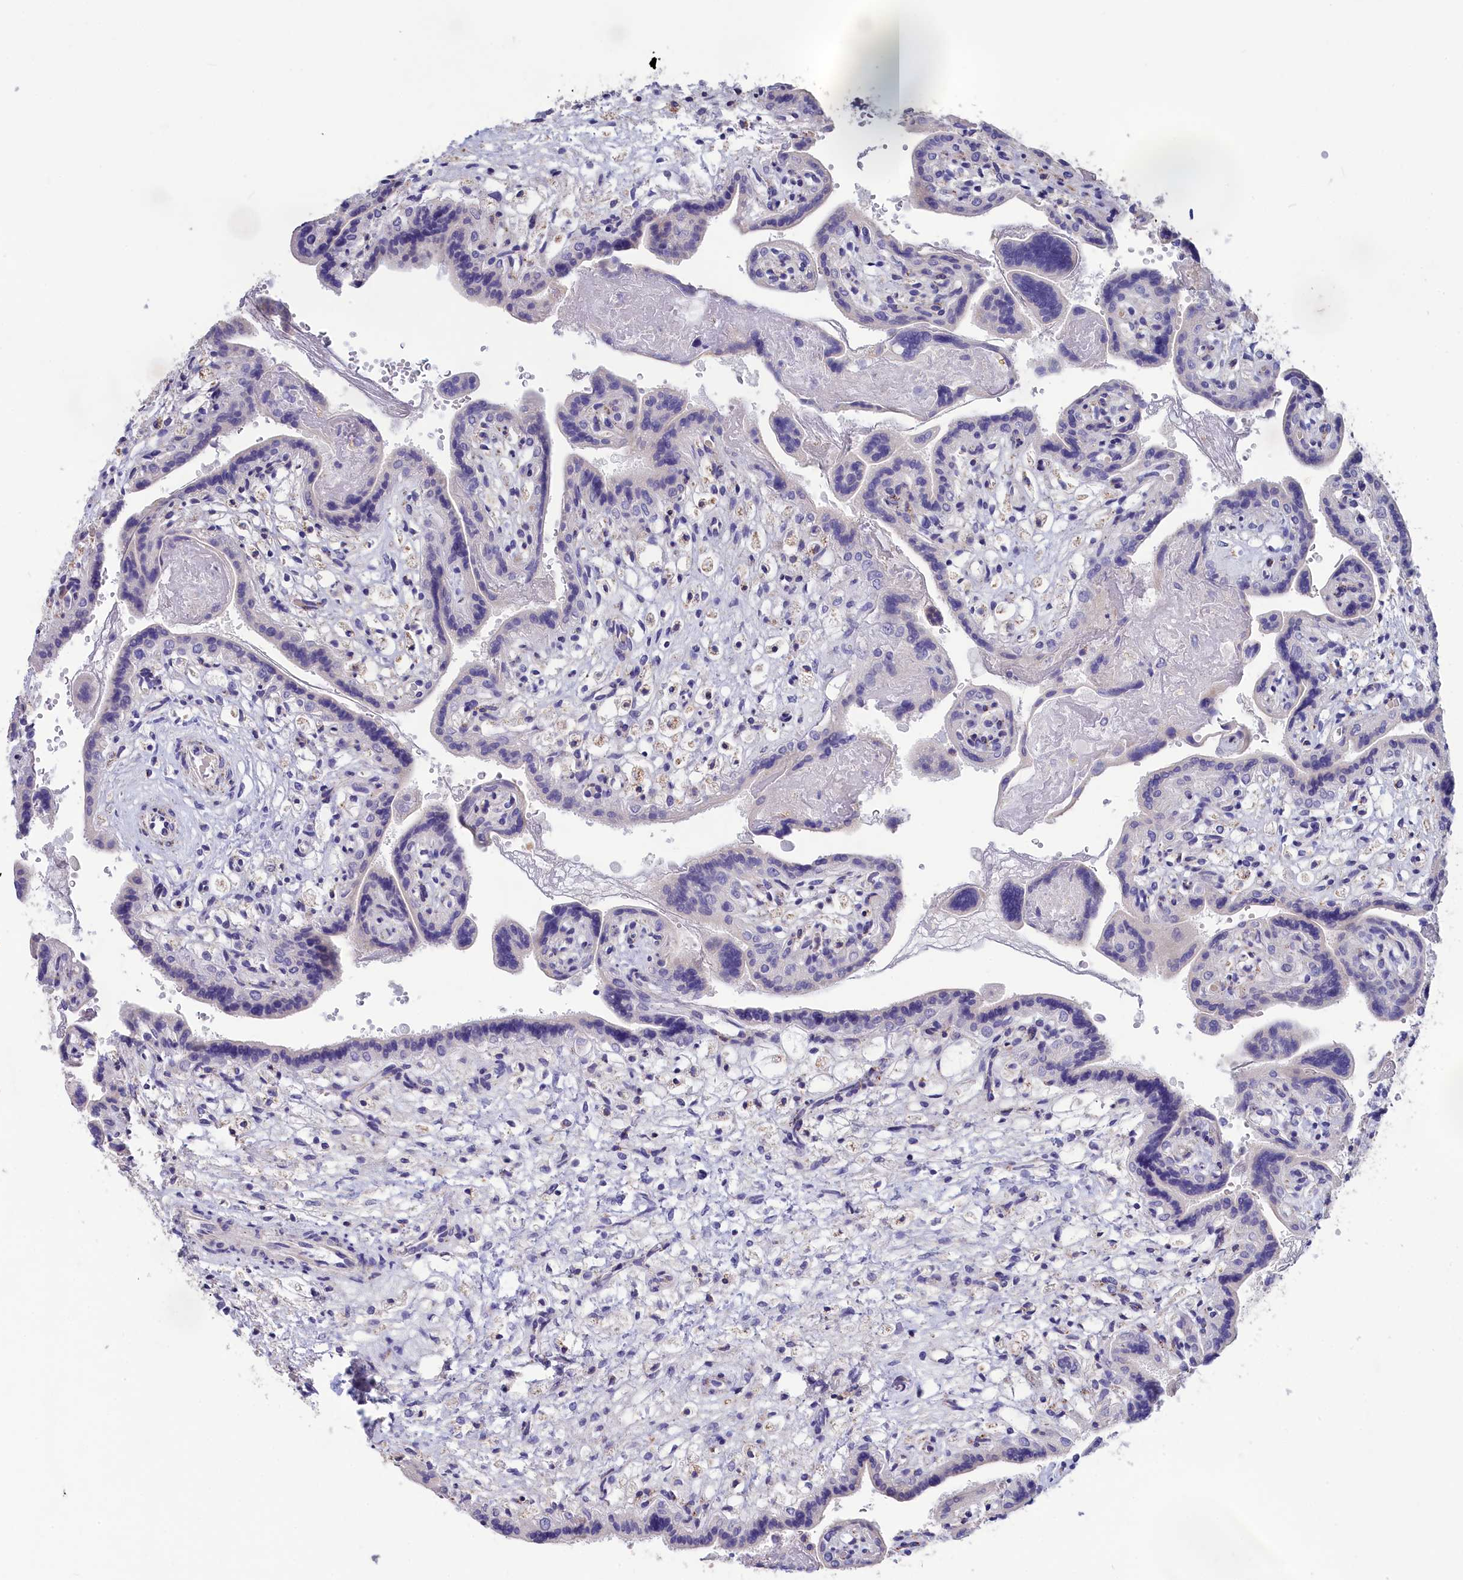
{"staining": {"intensity": "negative", "quantity": "none", "location": "none"}, "tissue": "placenta", "cell_type": "Trophoblastic cells", "image_type": "normal", "snomed": [{"axis": "morphology", "description": "Normal tissue, NOS"}, {"axis": "topography", "description": "Placenta"}], "caption": "DAB immunohistochemical staining of normal placenta shows no significant staining in trophoblastic cells.", "gene": "PRDM12", "patient": {"sex": "female", "age": 37}}